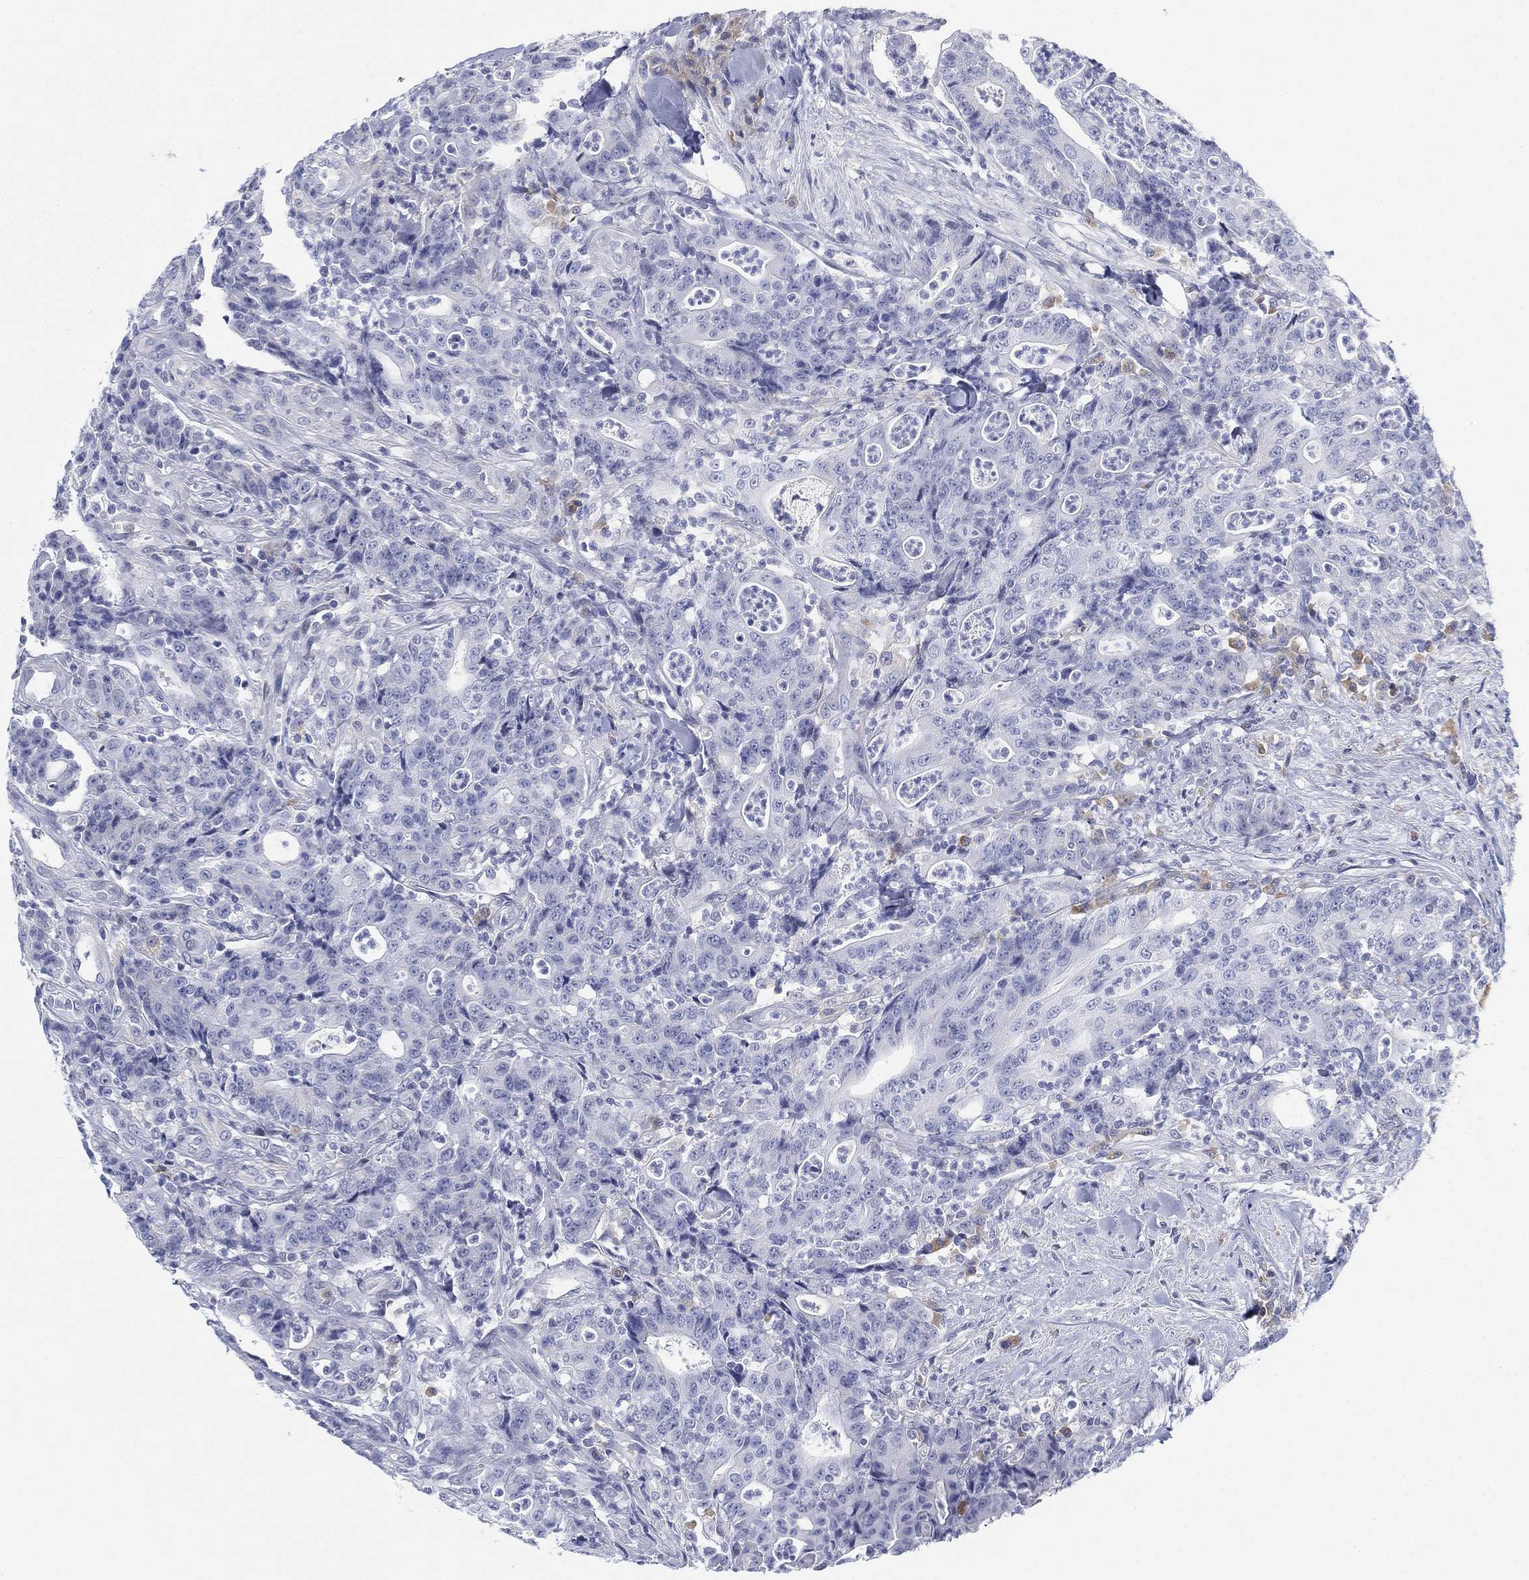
{"staining": {"intensity": "negative", "quantity": "none", "location": "none"}, "tissue": "colorectal cancer", "cell_type": "Tumor cells", "image_type": "cancer", "snomed": [{"axis": "morphology", "description": "Adenocarcinoma, NOS"}, {"axis": "topography", "description": "Colon"}], "caption": "Tumor cells show no significant protein expression in colorectal cancer (adenocarcinoma).", "gene": "GCNA", "patient": {"sex": "male", "age": 70}}